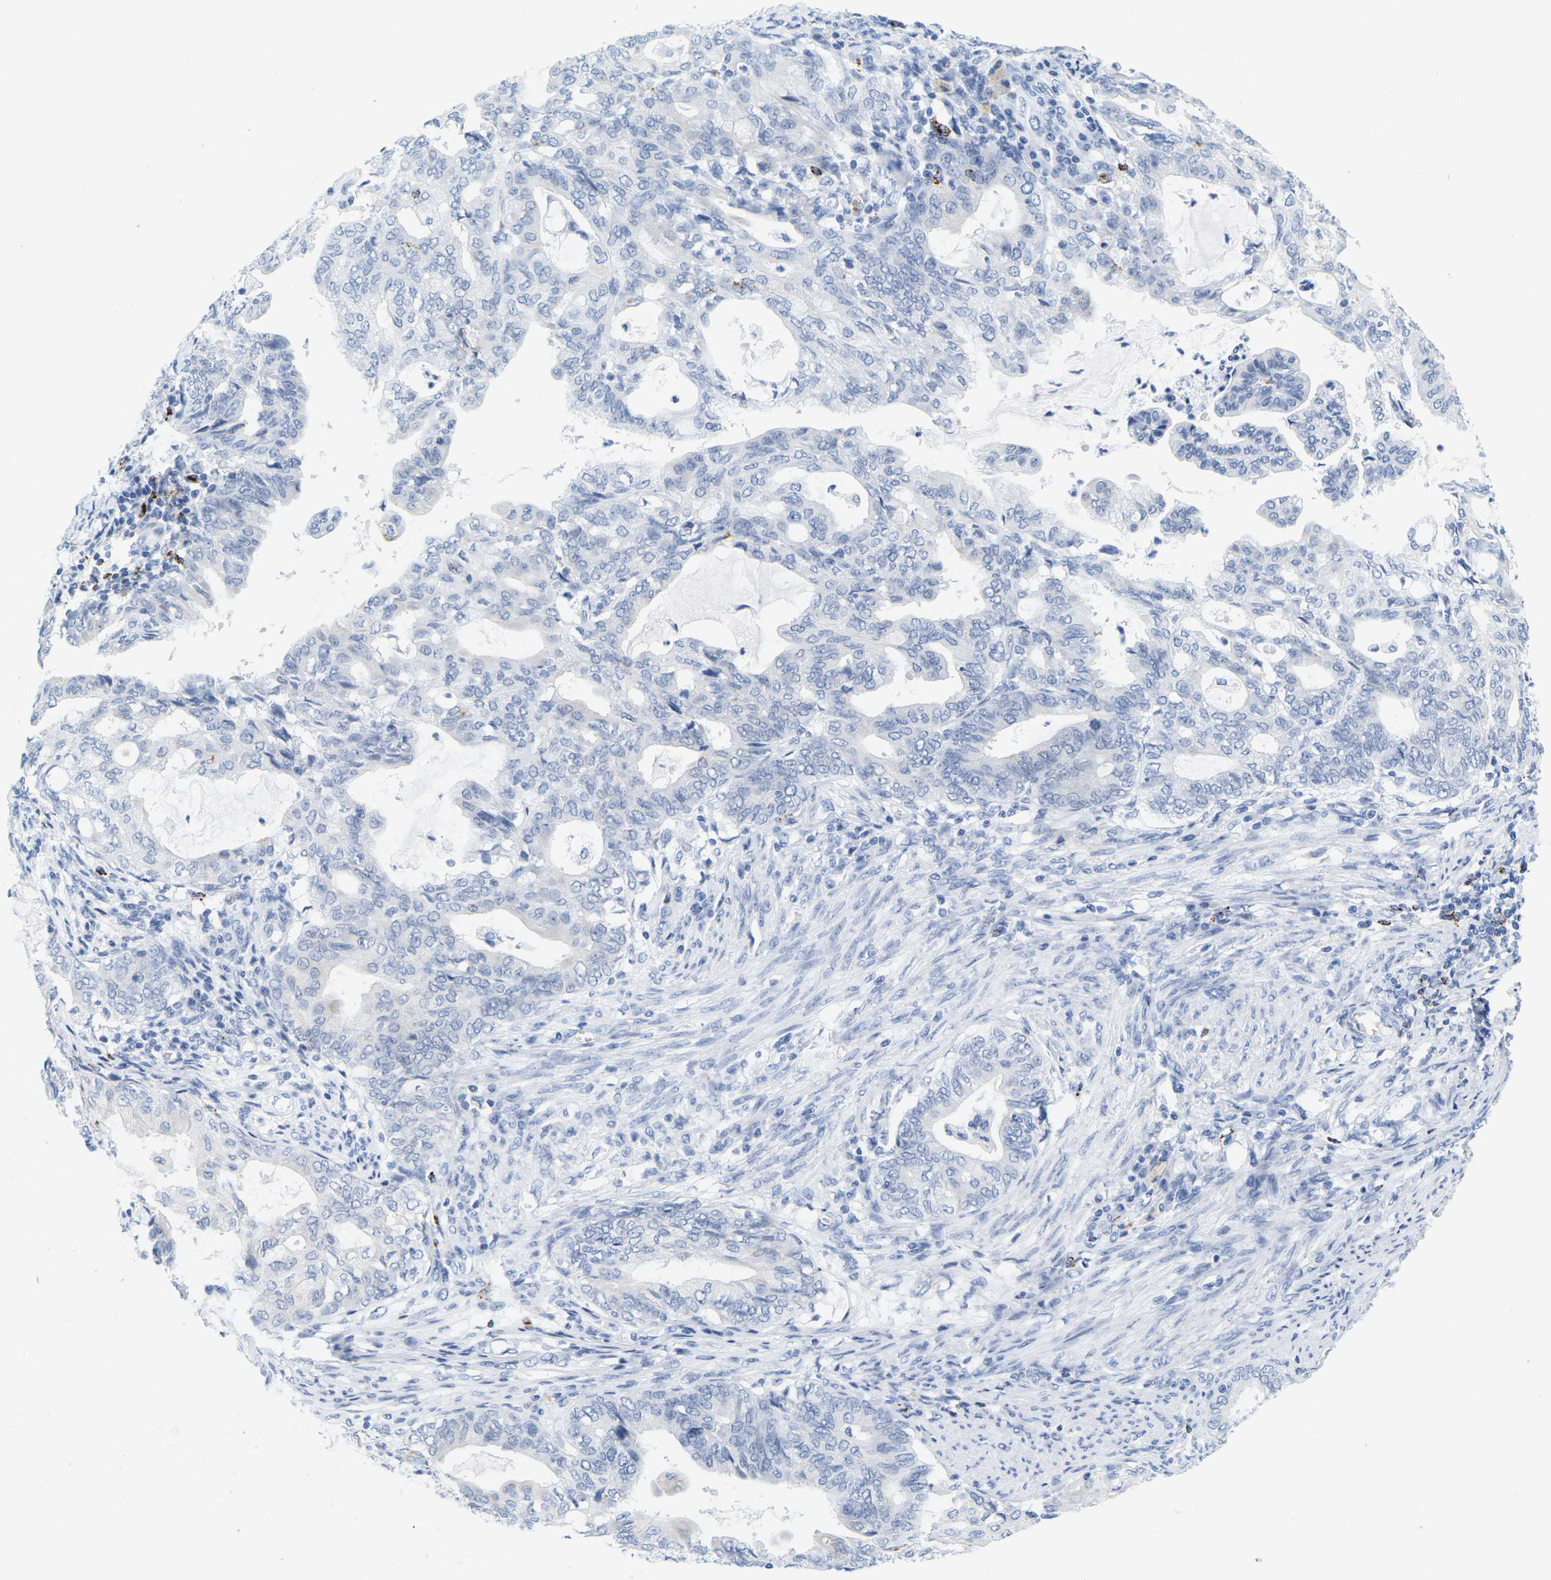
{"staining": {"intensity": "negative", "quantity": "none", "location": "none"}, "tissue": "endometrial cancer", "cell_type": "Tumor cells", "image_type": "cancer", "snomed": [{"axis": "morphology", "description": "Adenocarcinoma, NOS"}, {"axis": "topography", "description": "Endometrium"}], "caption": "Immunohistochemical staining of human endometrial cancer (adenocarcinoma) exhibits no significant positivity in tumor cells.", "gene": "HLA-DOB", "patient": {"sex": "female", "age": 86}}